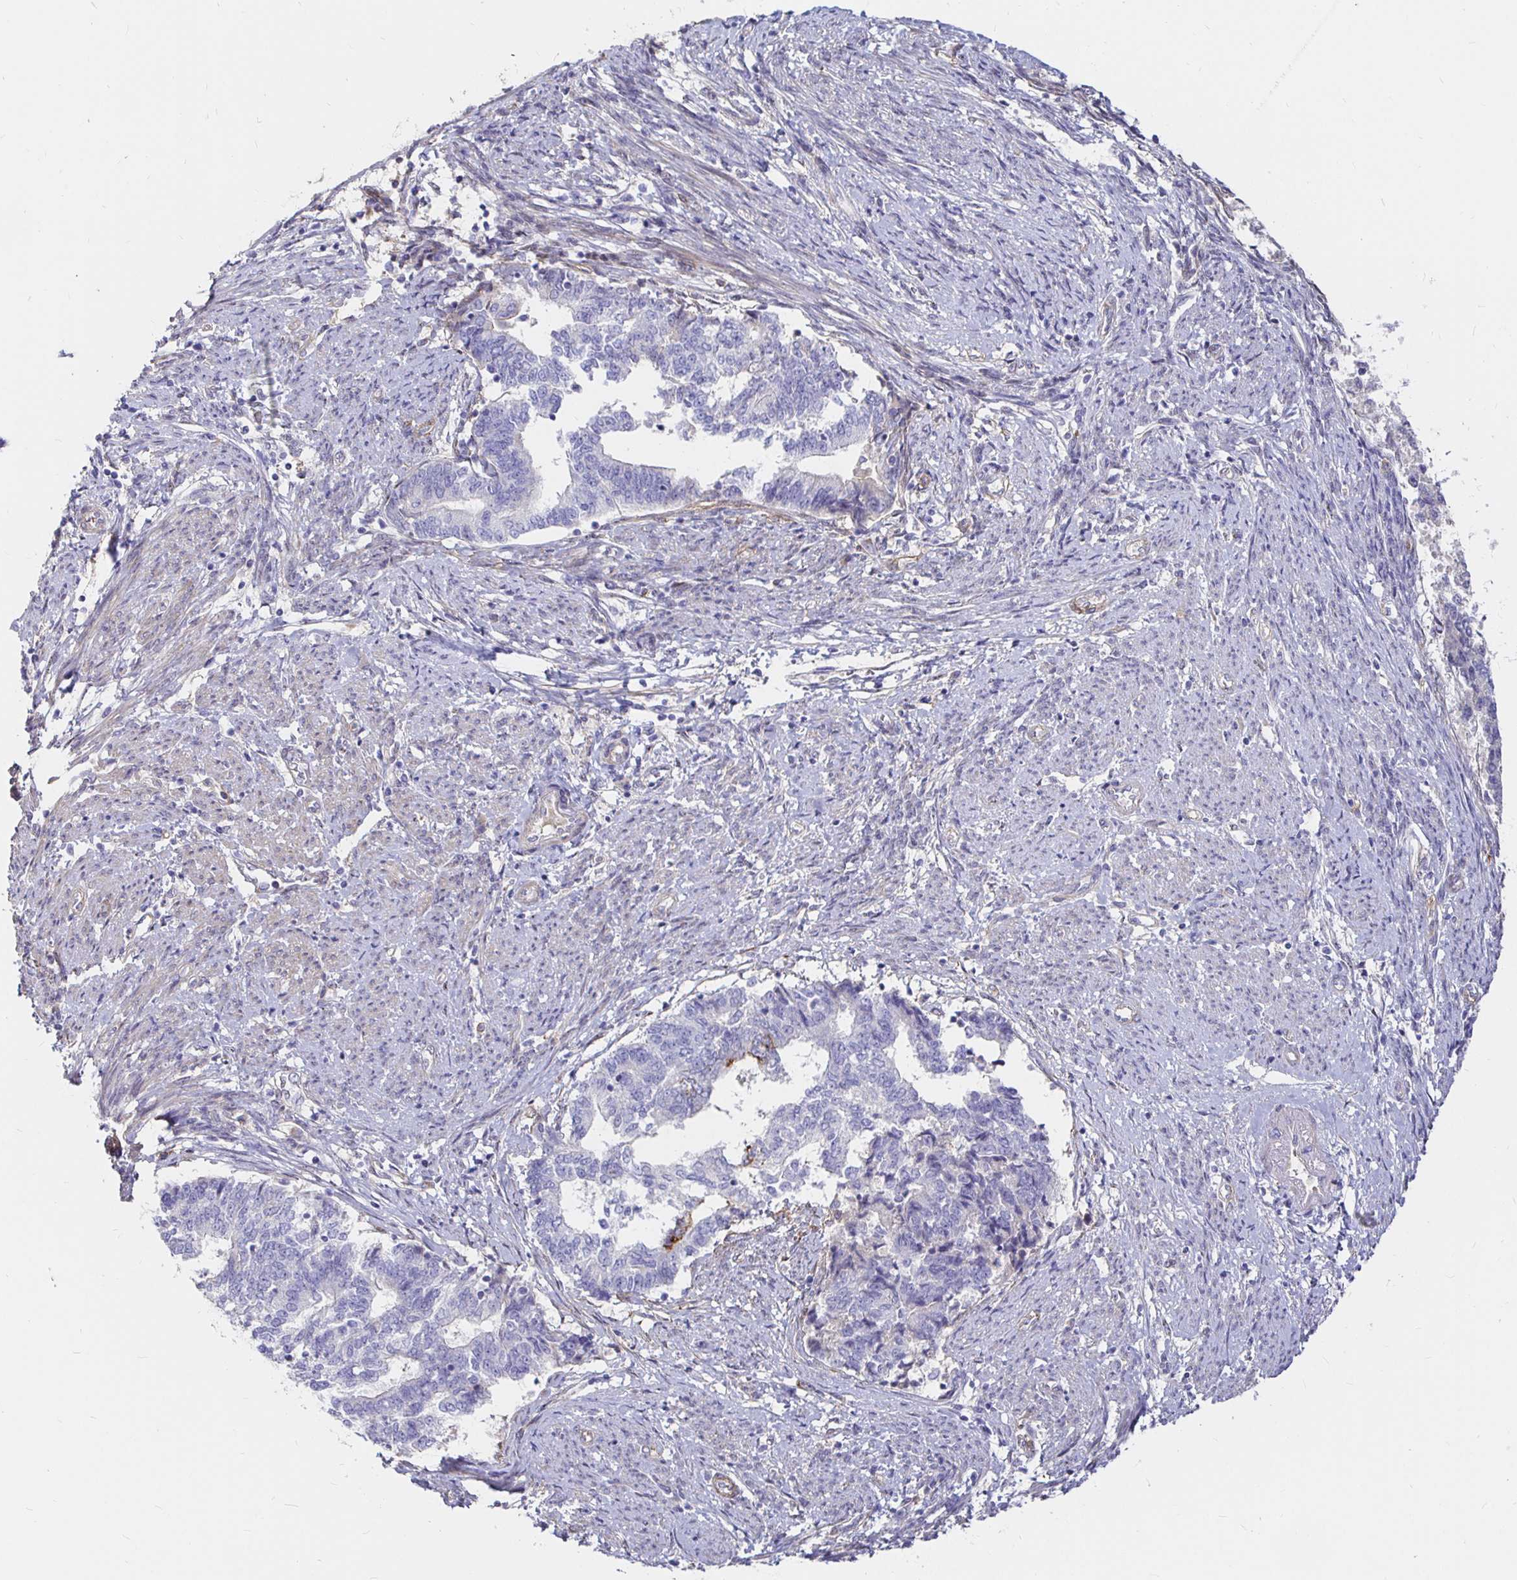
{"staining": {"intensity": "negative", "quantity": "none", "location": "none"}, "tissue": "endometrial cancer", "cell_type": "Tumor cells", "image_type": "cancer", "snomed": [{"axis": "morphology", "description": "Adenocarcinoma, NOS"}, {"axis": "topography", "description": "Endometrium"}], "caption": "IHC of human endometrial cancer reveals no staining in tumor cells.", "gene": "PALM2AKAP2", "patient": {"sex": "female", "age": 65}}